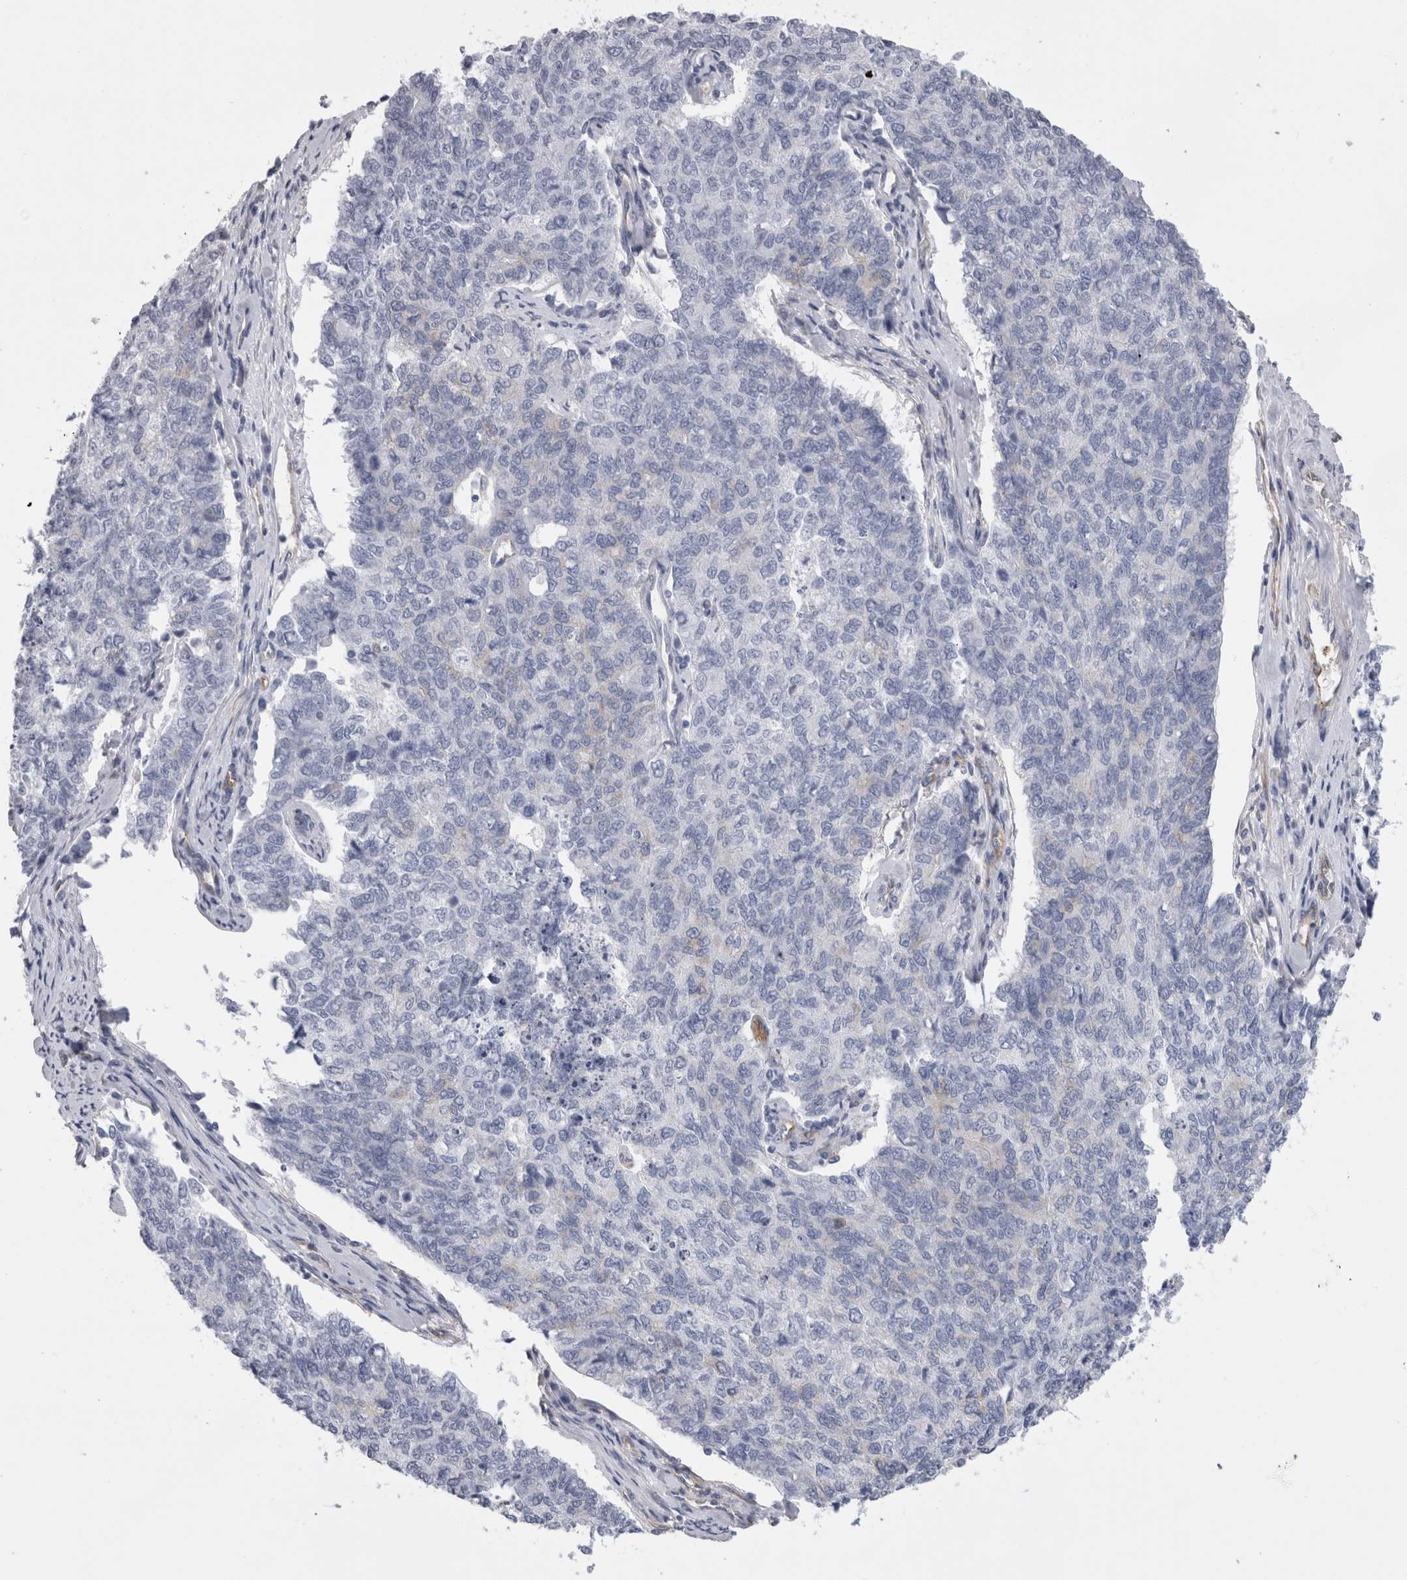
{"staining": {"intensity": "negative", "quantity": "none", "location": "none"}, "tissue": "cervical cancer", "cell_type": "Tumor cells", "image_type": "cancer", "snomed": [{"axis": "morphology", "description": "Squamous cell carcinoma, NOS"}, {"axis": "topography", "description": "Cervix"}], "caption": "The image demonstrates no staining of tumor cells in cervical cancer. (DAB immunohistochemistry (IHC) visualized using brightfield microscopy, high magnification).", "gene": "ATXN3", "patient": {"sex": "female", "age": 63}}